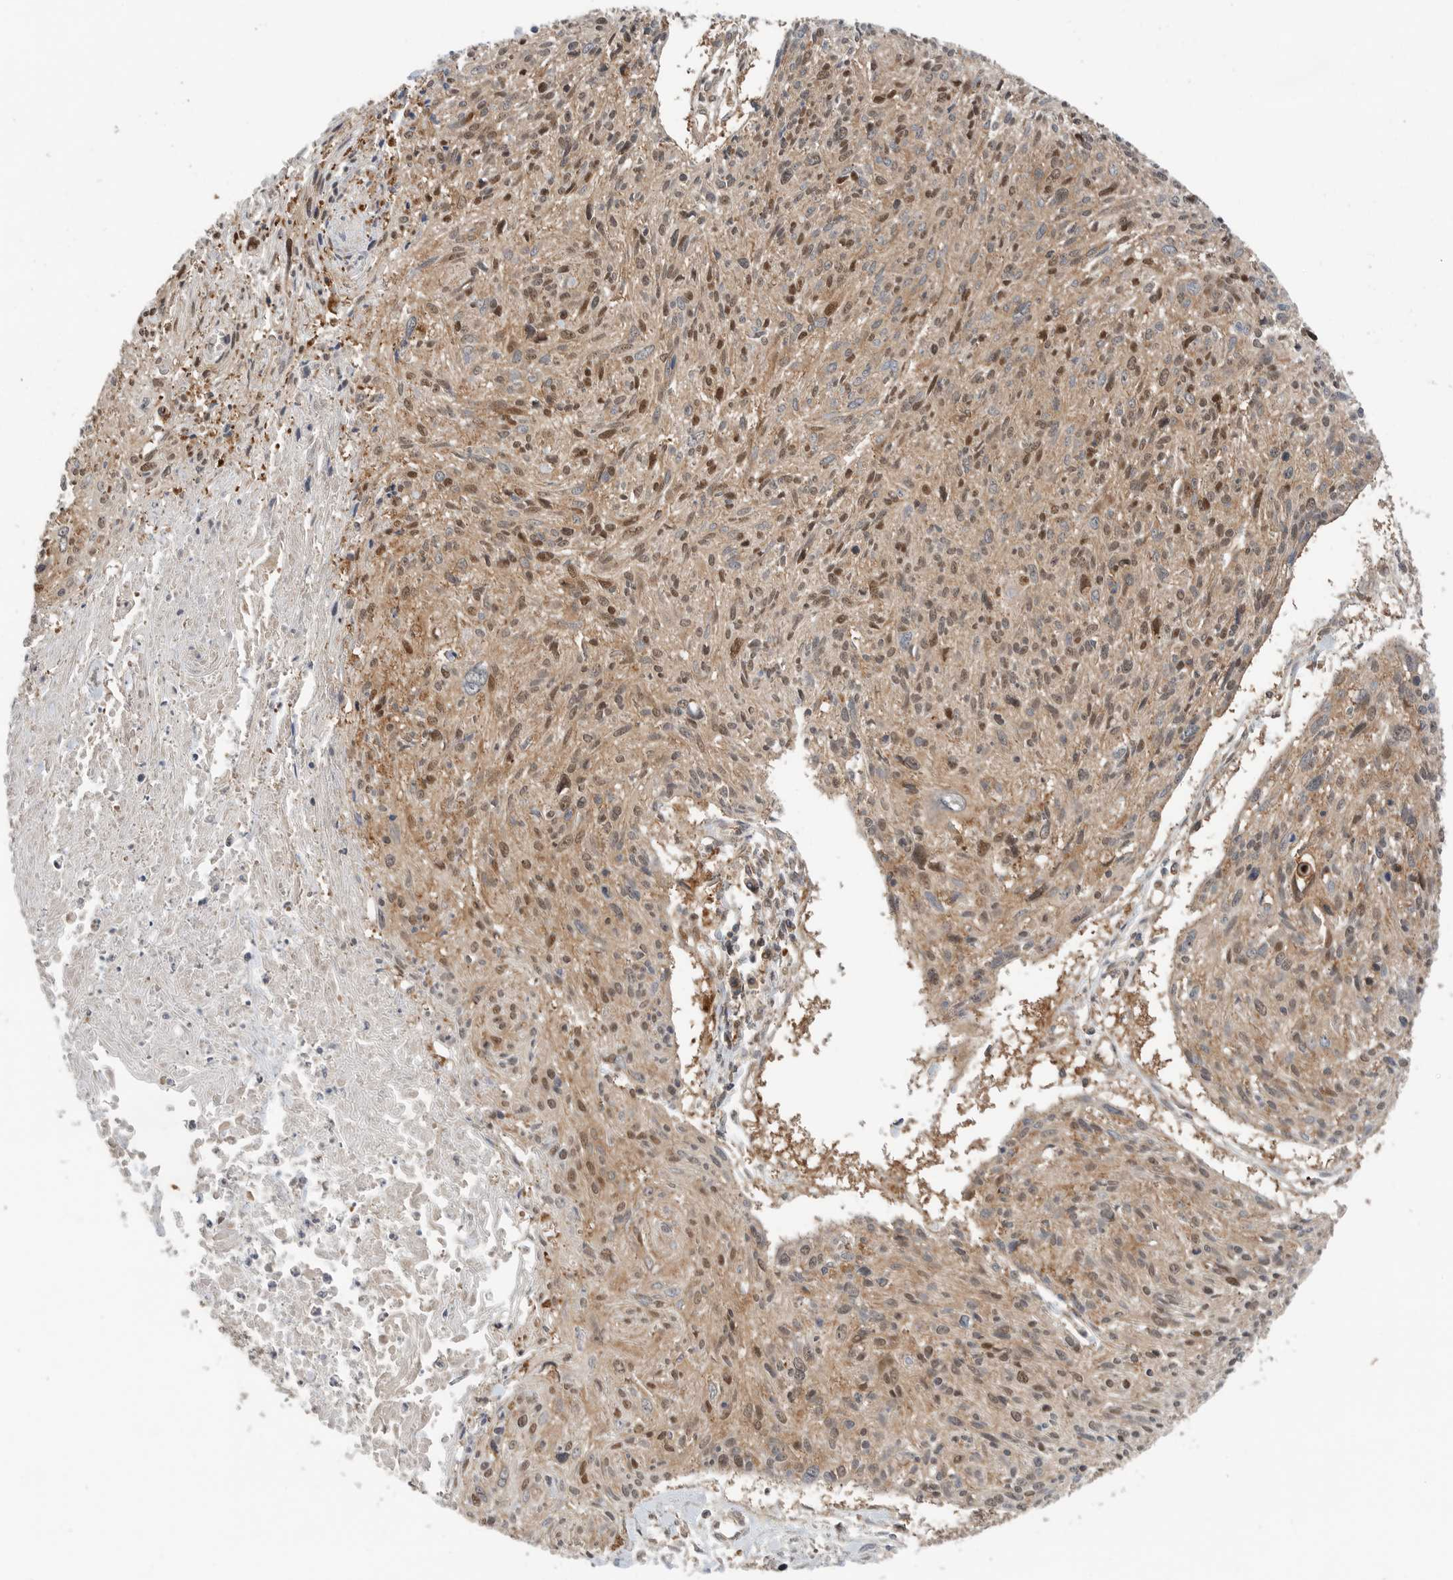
{"staining": {"intensity": "moderate", "quantity": ">75%", "location": "nuclear"}, "tissue": "cervical cancer", "cell_type": "Tumor cells", "image_type": "cancer", "snomed": [{"axis": "morphology", "description": "Squamous cell carcinoma, NOS"}, {"axis": "topography", "description": "Cervix"}], "caption": "Protein staining of cervical cancer (squamous cell carcinoma) tissue demonstrates moderate nuclear positivity in approximately >75% of tumor cells. (IHC, brightfield microscopy, high magnification).", "gene": "XPNPEP1", "patient": {"sex": "female", "age": 51}}